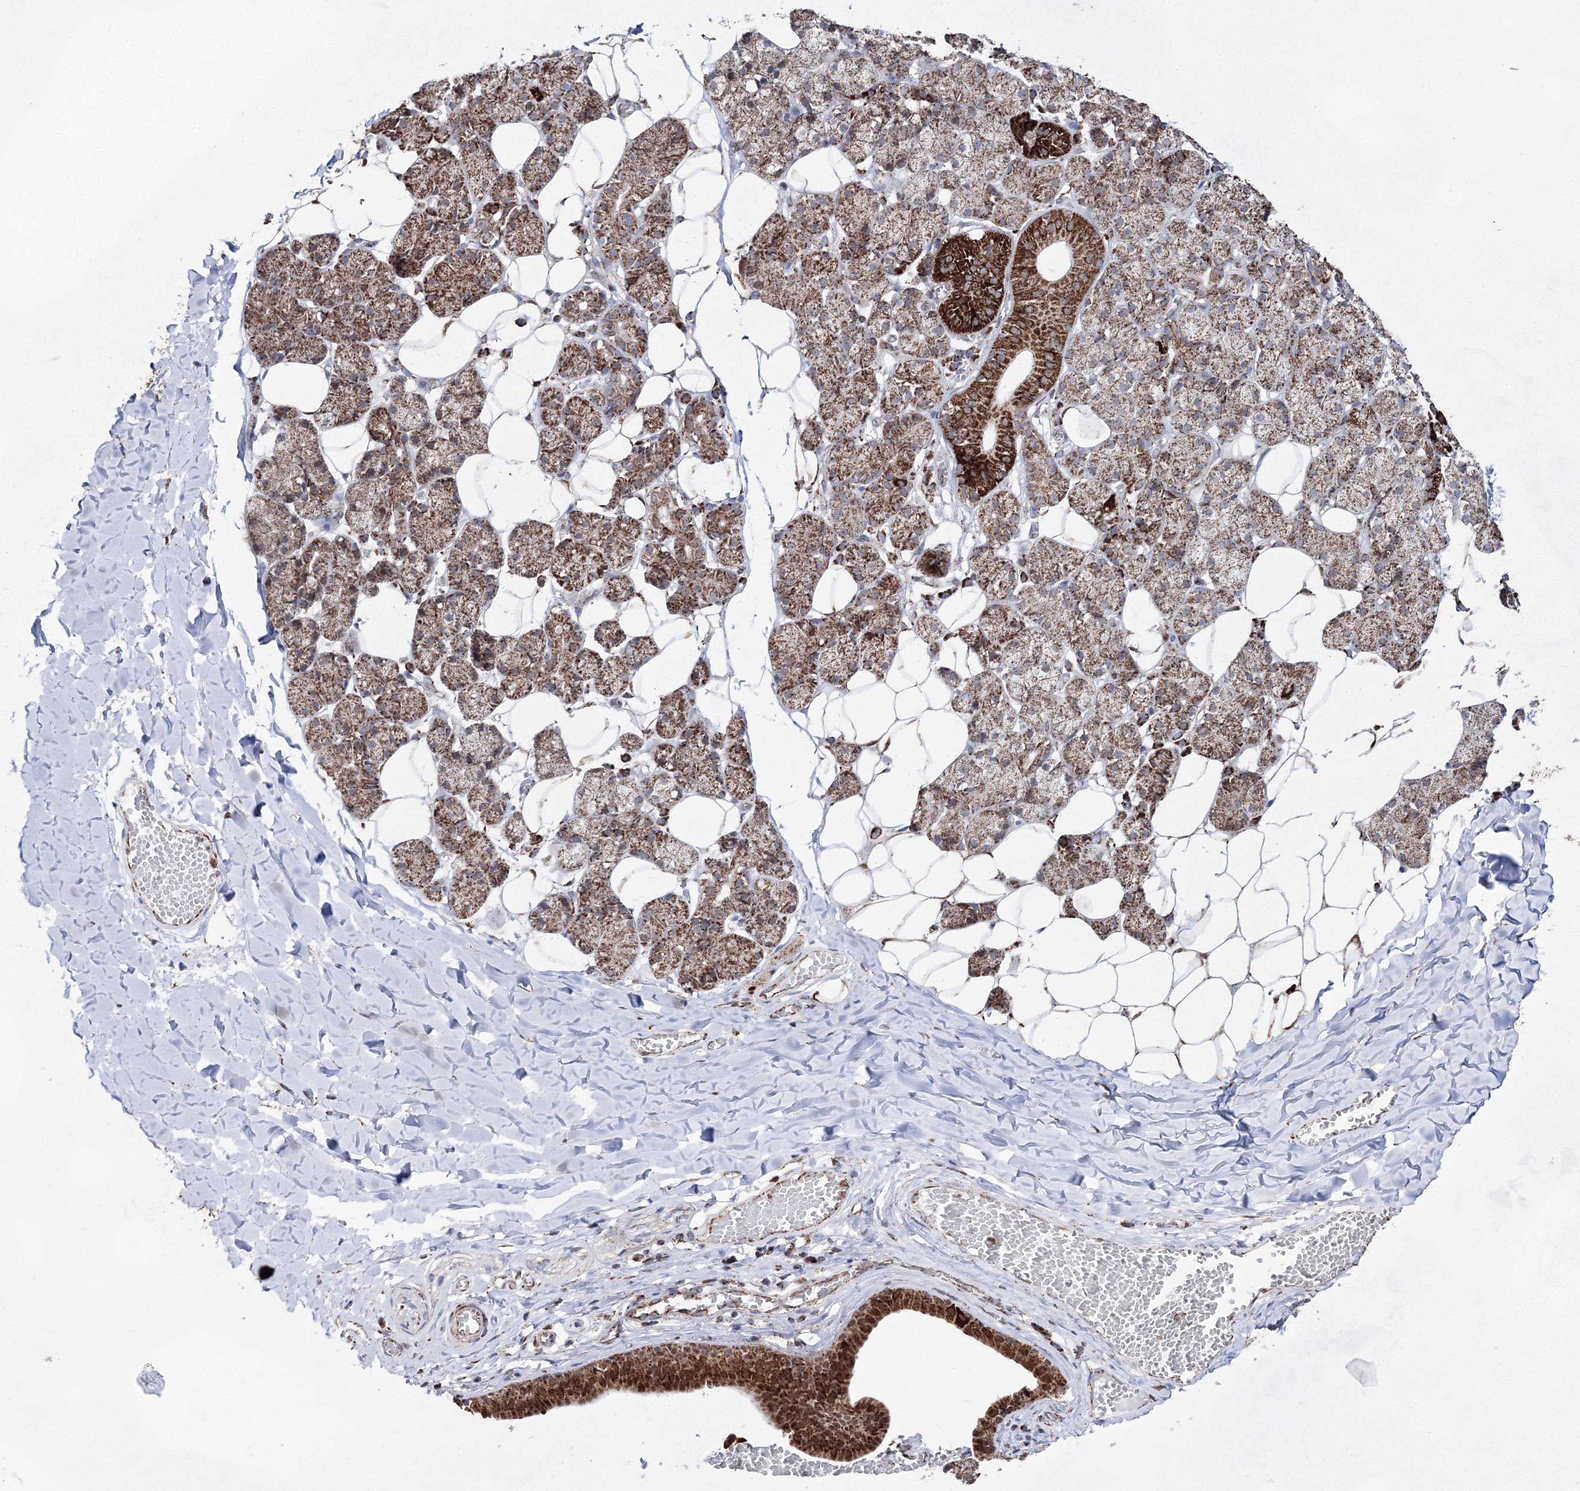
{"staining": {"intensity": "strong", "quantity": "25%-75%", "location": "cytoplasmic/membranous"}, "tissue": "salivary gland", "cell_type": "Glandular cells", "image_type": "normal", "snomed": [{"axis": "morphology", "description": "Normal tissue, NOS"}, {"axis": "topography", "description": "Salivary gland"}], "caption": "This photomicrograph exhibits IHC staining of normal human salivary gland, with high strong cytoplasmic/membranous positivity in about 25%-75% of glandular cells.", "gene": "HADHB", "patient": {"sex": "female", "age": 33}}